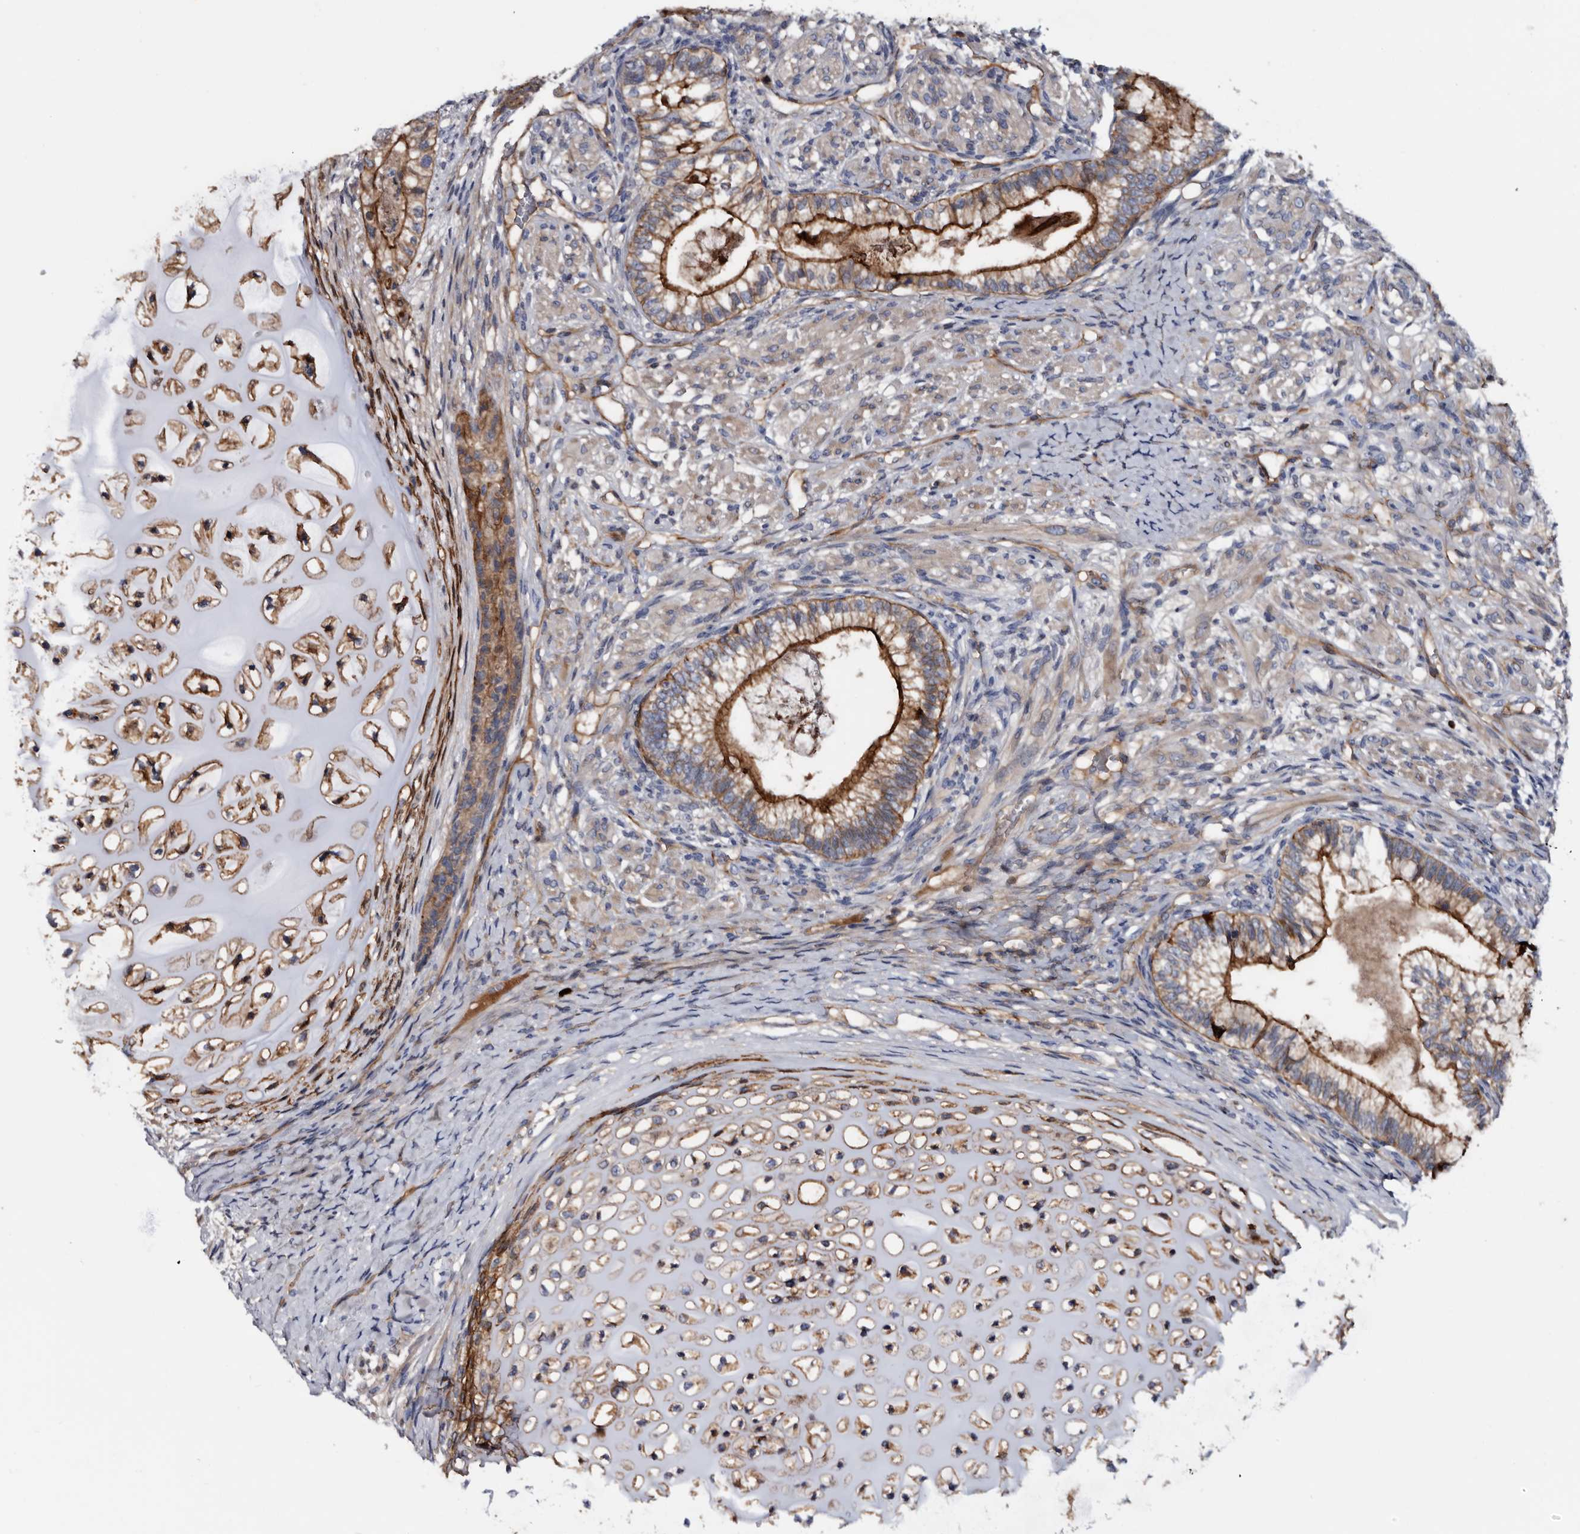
{"staining": {"intensity": "strong", "quantity": ">75%", "location": "cytoplasmic/membranous"}, "tissue": "testis cancer", "cell_type": "Tumor cells", "image_type": "cancer", "snomed": [{"axis": "morphology", "description": "Seminoma, NOS"}, {"axis": "morphology", "description": "Carcinoma, Embryonal, NOS"}, {"axis": "topography", "description": "Testis"}], "caption": "Tumor cells demonstrate strong cytoplasmic/membranous staining in about >75% of cells in seminoma (testis).", "gene": "TSPAN17", "patient": {"sex": "male", "age": 28}}